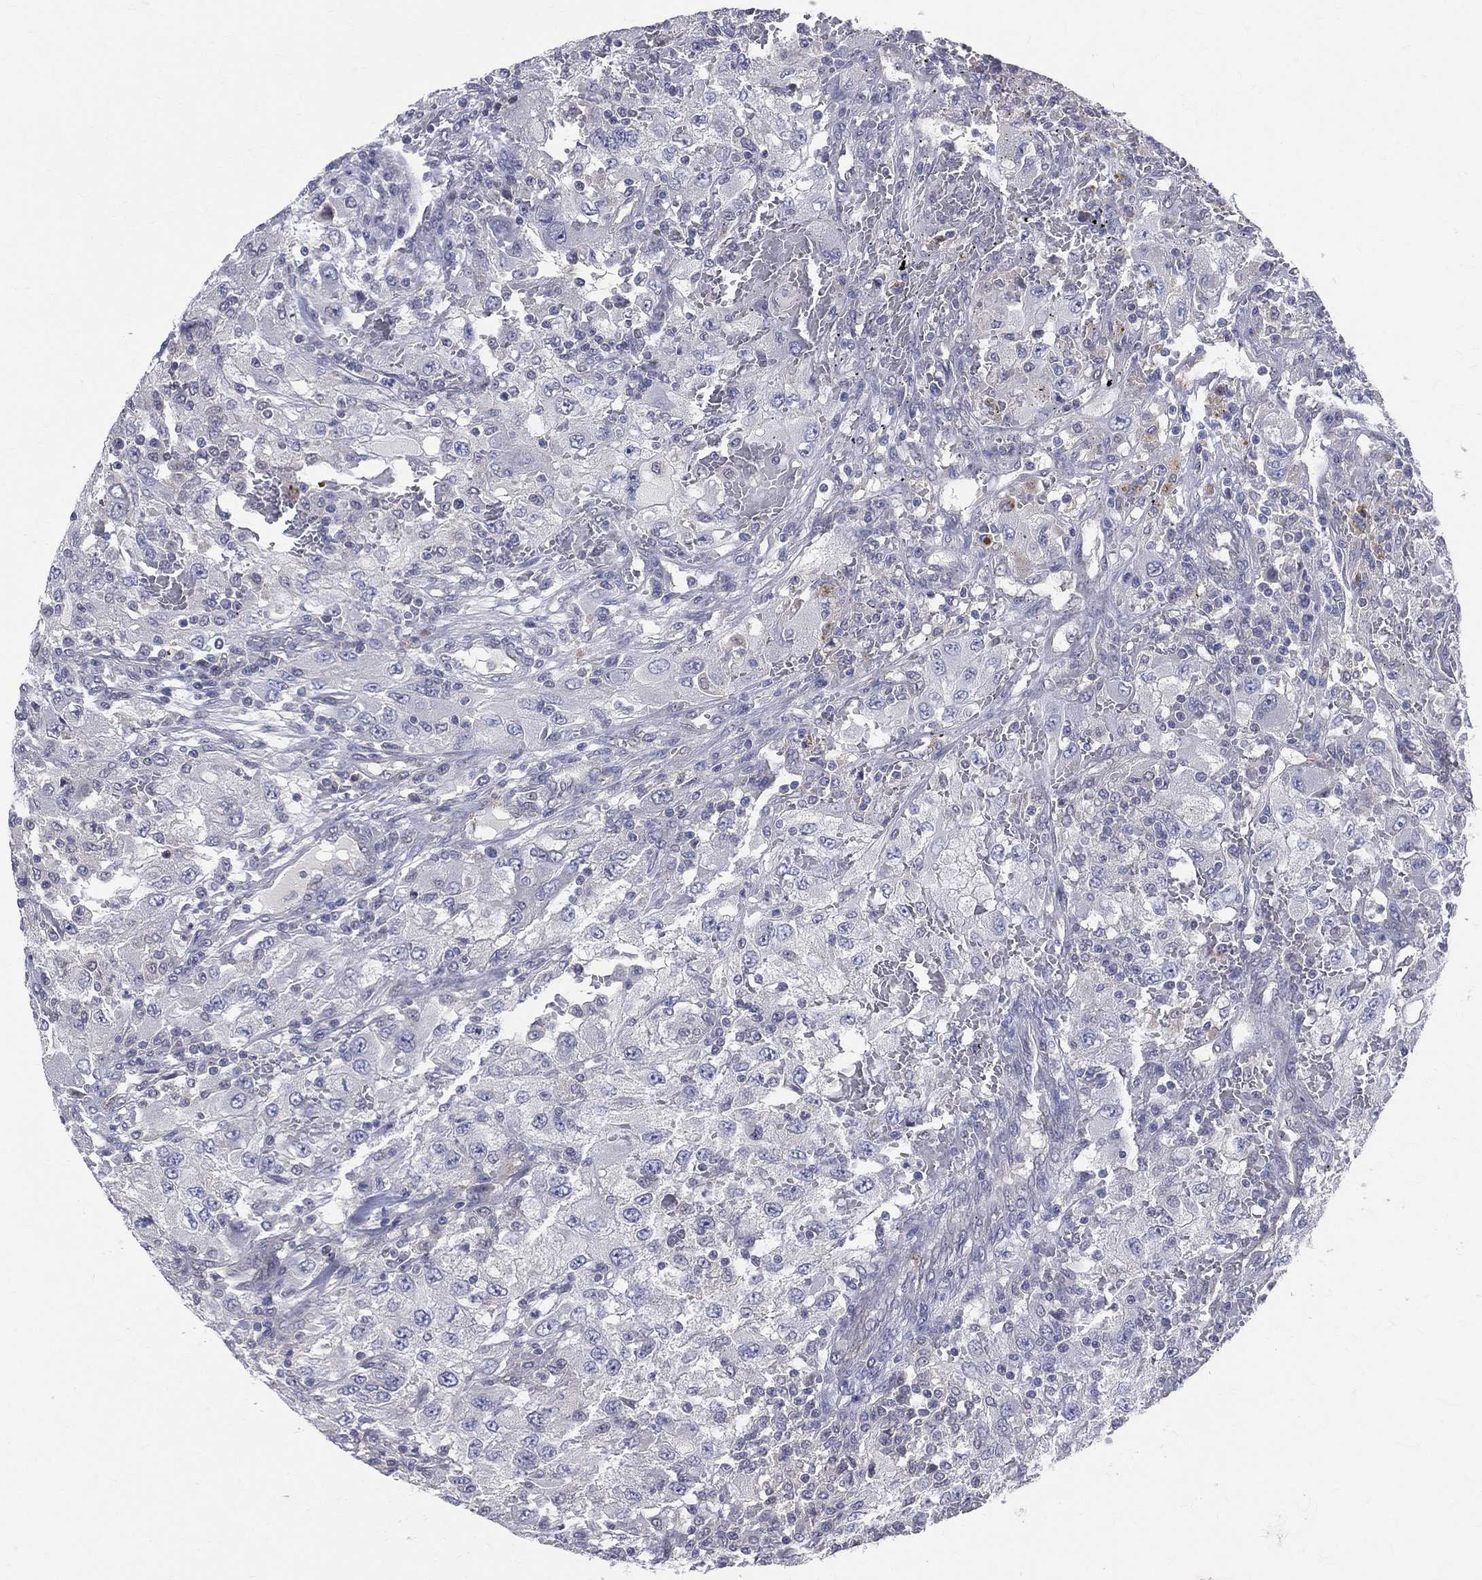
{"staining": {"intensity": "negative", "quantity": "none", "location": "none"}, "tissue": "renal cancer", "cell_type": "Tumor cells", "image_type": "cancer", "snomed": [{"axis": "morphology", "description": "Adenocarcinoma, NOS"}, {"axis": "topography", "description": "Kidney"}], "caption": "The photomicrograph demonstrates no staining of tumor cells in renal cancer (adenocarcinoma).", "gene": "DLG4", "patient": {"sex": "female", "age": 67}}